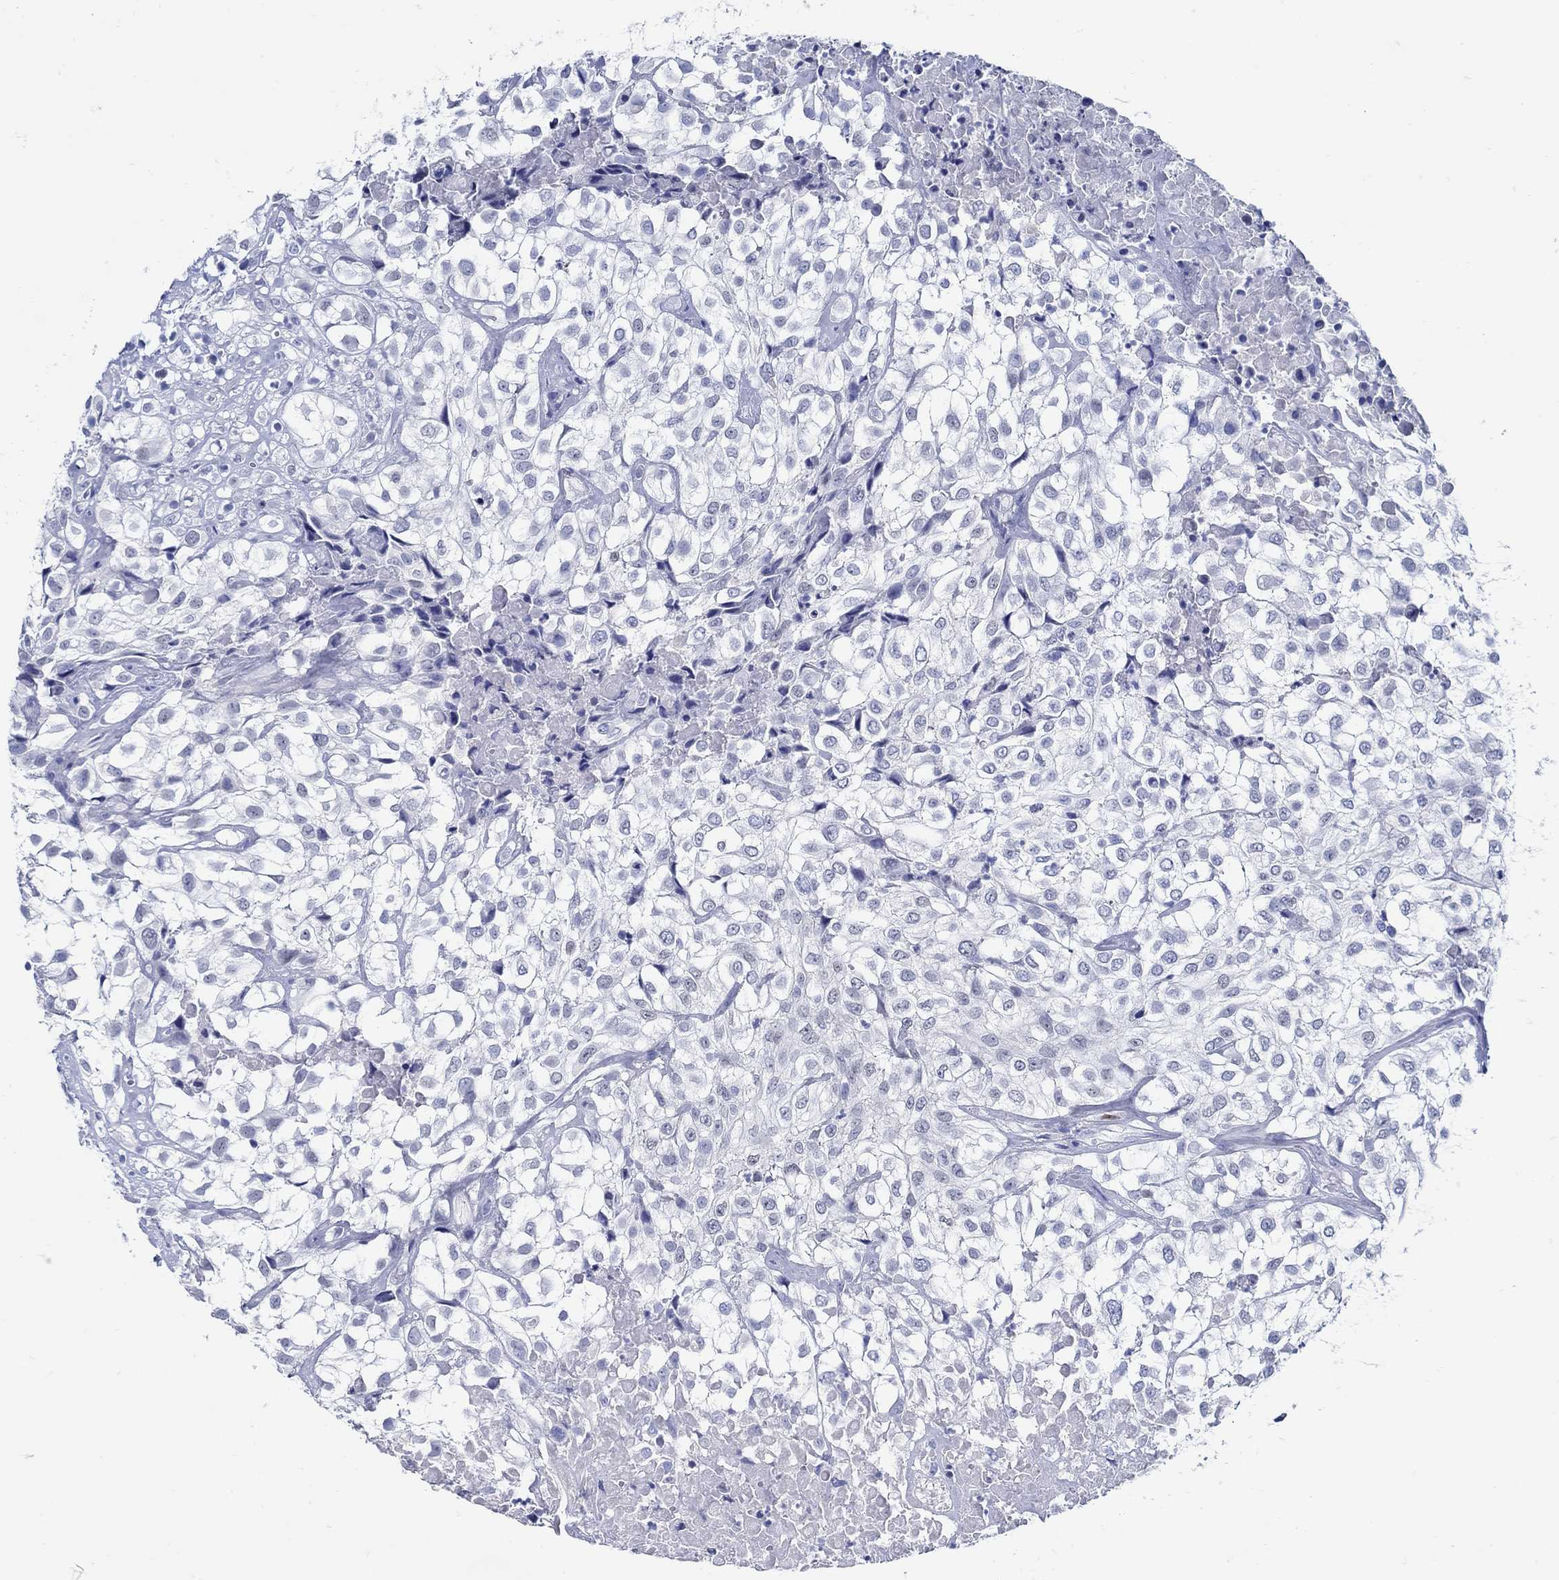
{"staining": {"intensity": "negative", "quantity": "none", "location": "none"}, "tissue": "urothelial cancer", "cell_type": "Tumor cells", "image_type": "cancer", "snomed": [{"axis": "morphology", "description": "Urothelial carcinoma, High grade"}, {"axis": "topography", "description": "Urinary bladder"}], "caption": "There is no significant staining in tumor cells of urothelial cancer. (DAB immunohistochemistry with hematoxylin counter stain).", "gene": "PAX9", "patient": {"sex": "male", "age": 56}}